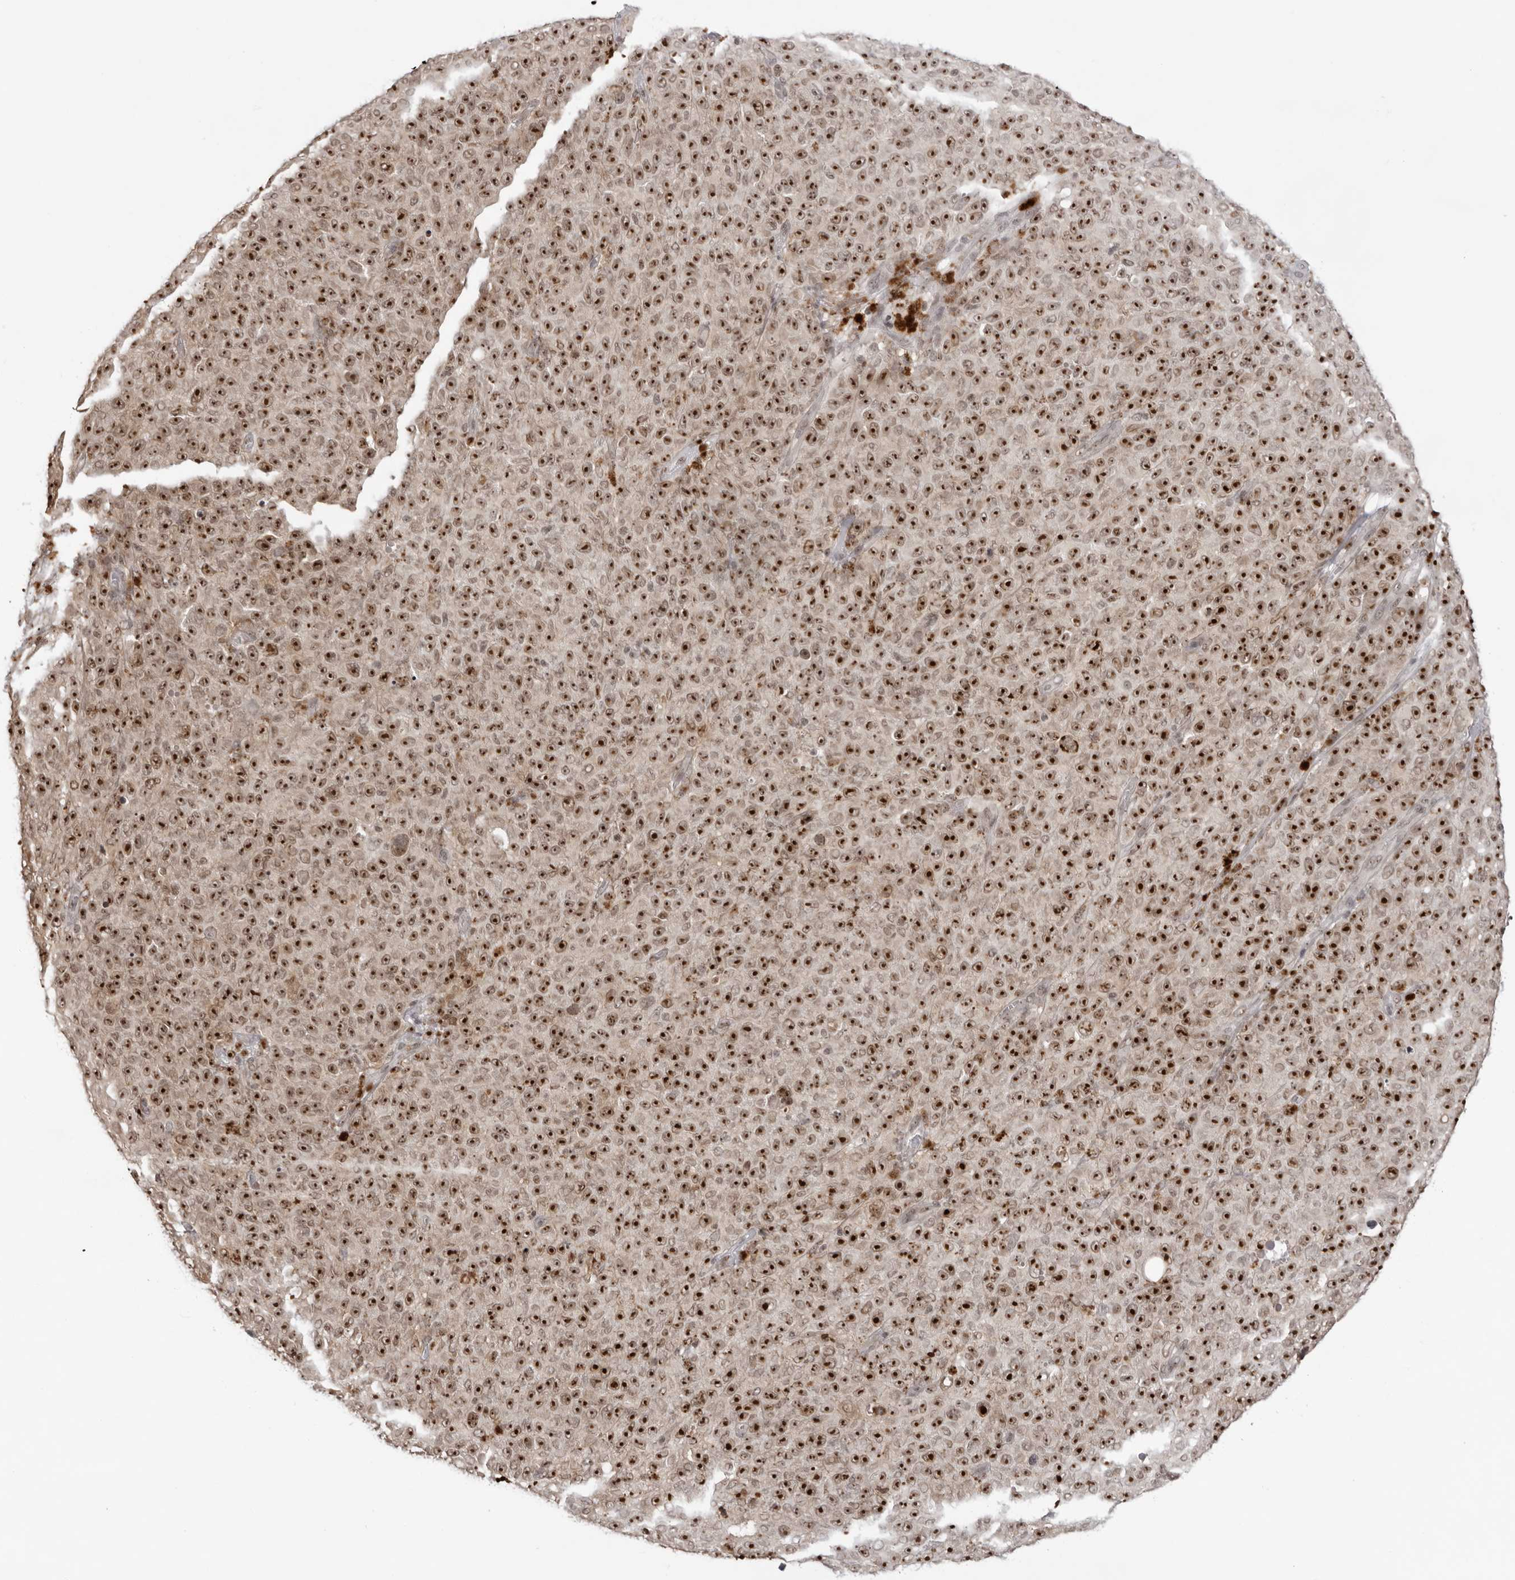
{"staining": {"intensity": "strong", "quantity": ">75%", "location": "nuclear"}, "tissue": "melanoma", "cell_type": "Tumor cells", "image_type": "cancer", "snomed": [{"axis": "morphology", "description": "Malignant melanoma, NOS"}, {"axis": "topography", "description": "Skin"}], "caption": "Strong nuclear expression is present in about >75% of tumor cells in malignant melanoma.", "gene": "EXOSC10", "patient": {"sex": "female", "age": 82}}